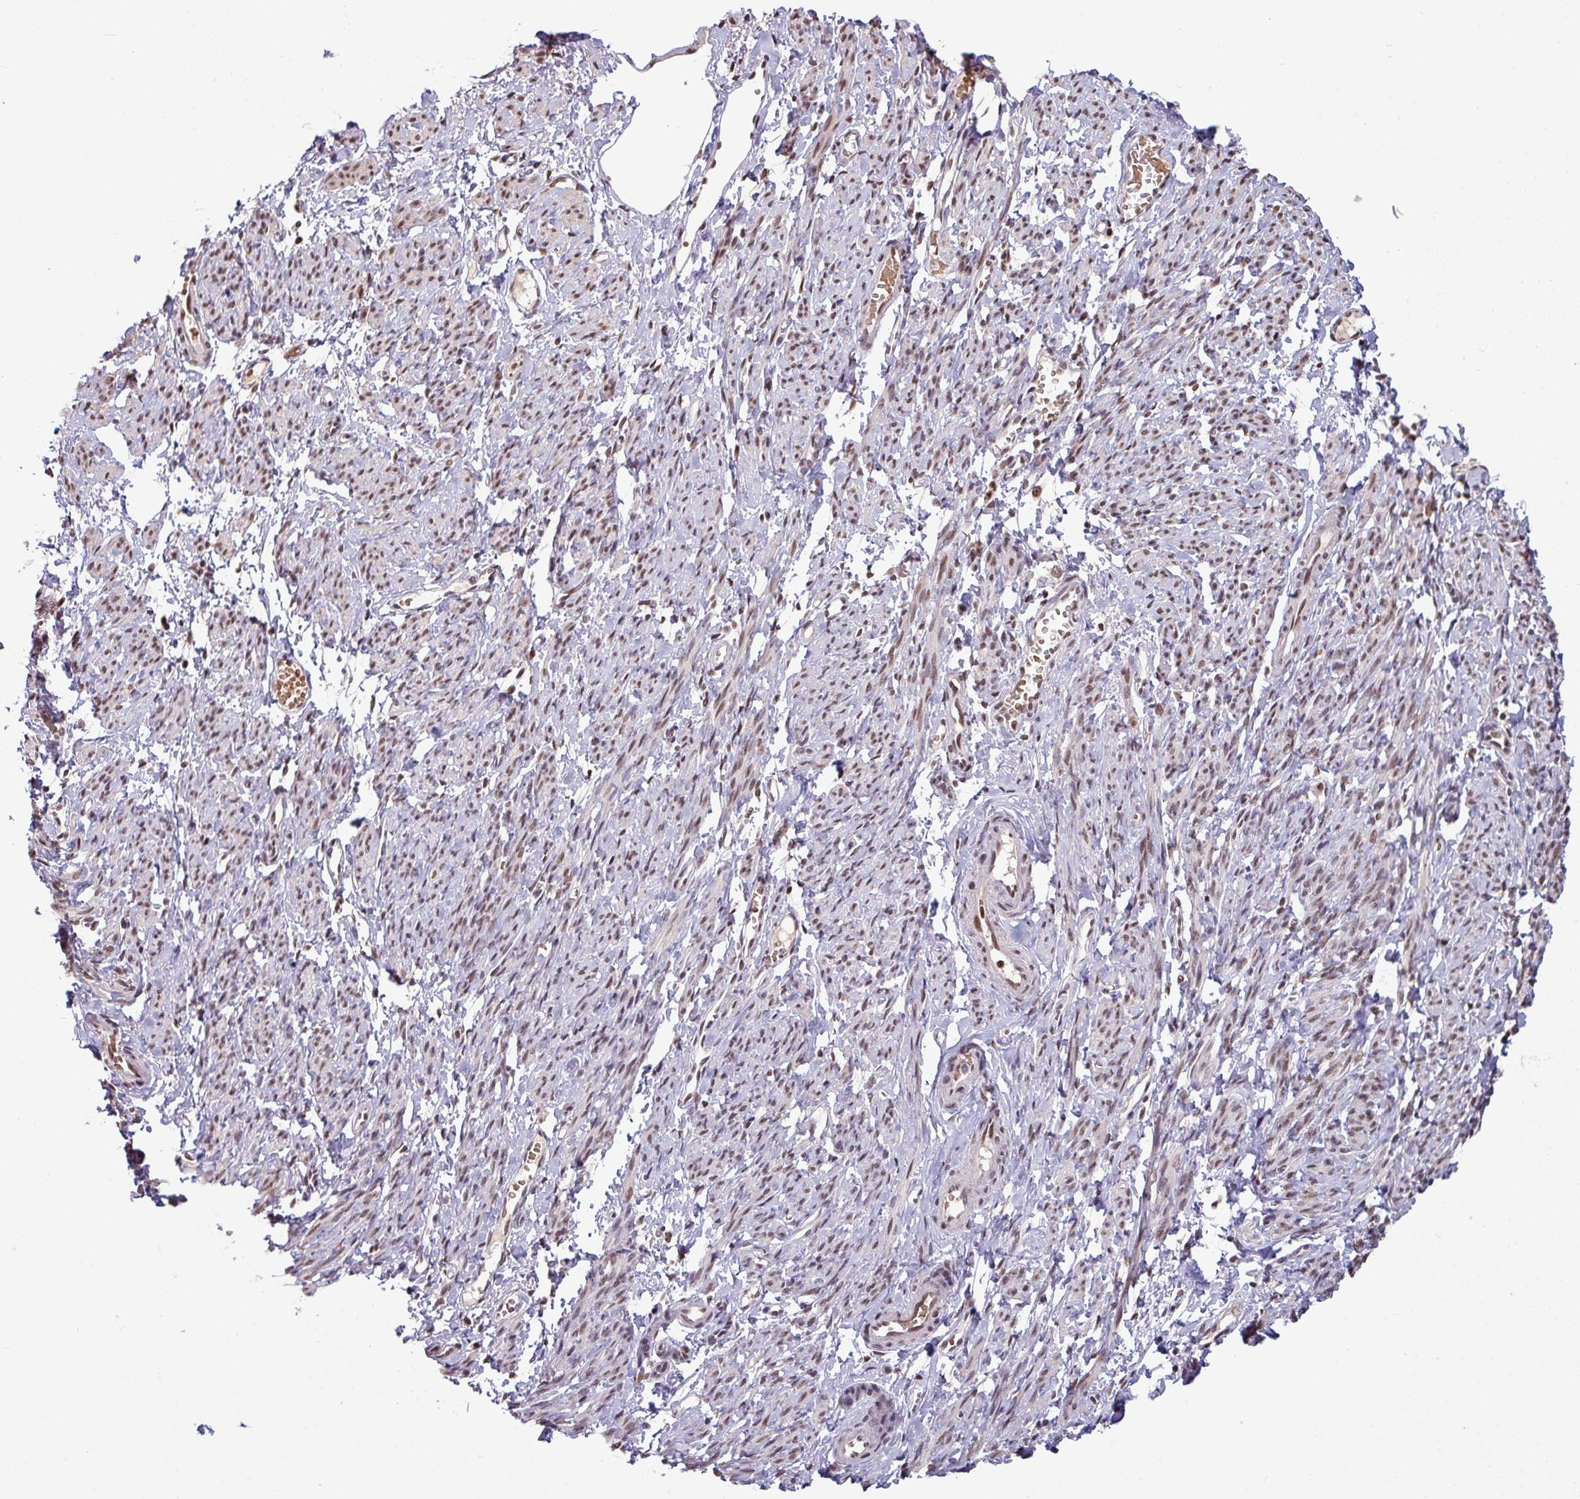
{"staining": {"intensity": "moderate", "quantity": ">75%", "location": "nuclear"}, "tissue": "smooth muscle", "cell_type": "Smooth muscle cells", "image_type": "normal", "snomed": [{"axis": "morphology", "description": "Normal tissue, NOS"}, {"axis": "topography", "description": "Smooth muscle"}], "caption": "An immunohistochemistry (IHC) image of normal tissue is shown. Protein staining in brown shows moderate nuclear positivity in smooth muscle within smooth muscle cells. Nuclei are stained in blue.", "gene": "TDG", "patient": {"sex": "female", "age": 65}}